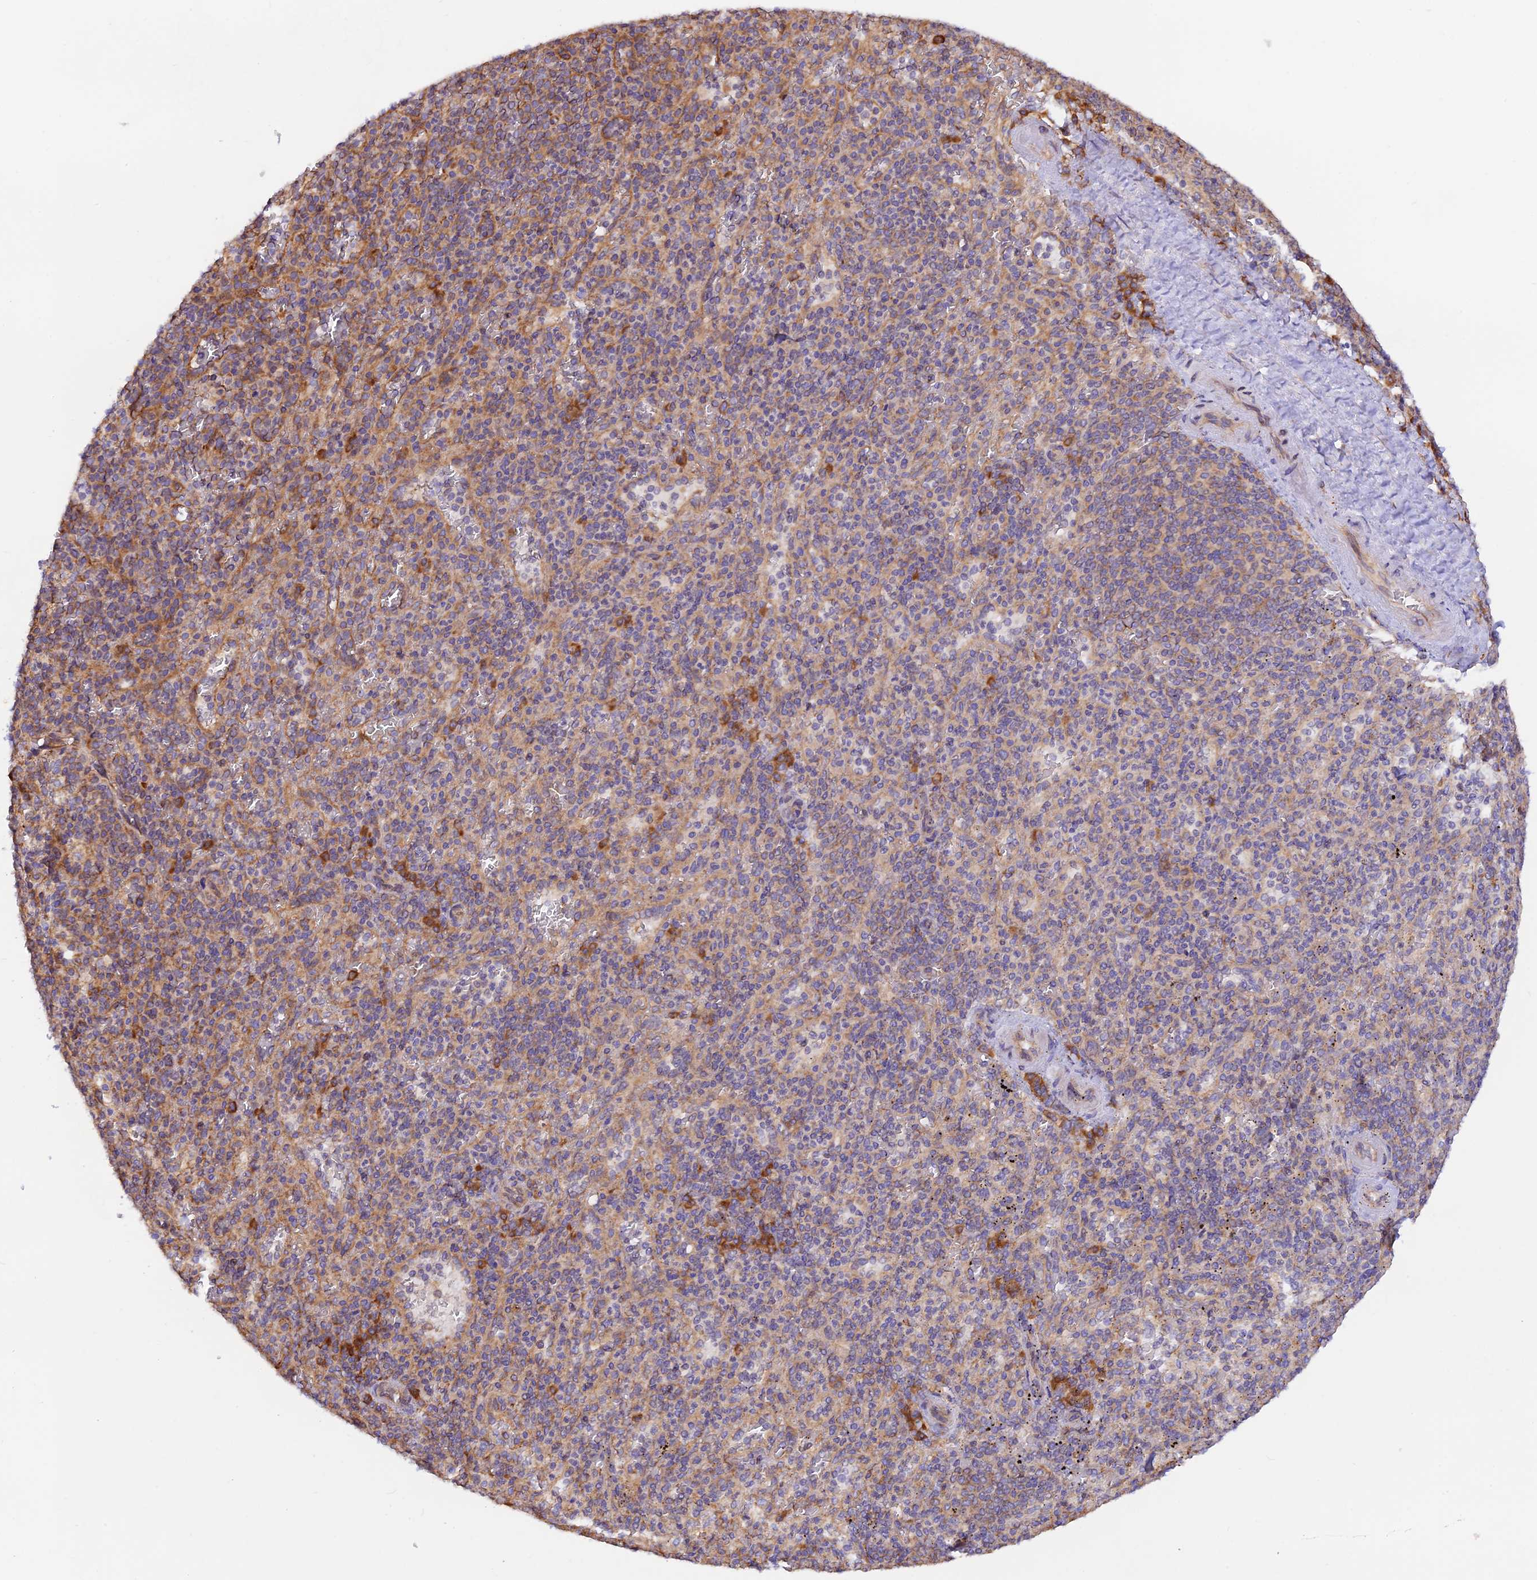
{"staining": {"intensity": "moderate", "quantity": "<25%", "location": "cytoplasmic/membranous"}, "tissue": "spleen", "cell_type": "Cells in red pulp", "image_type": "normal", "snomed": [{"axis": "morphology", "description": "Normal tissue, NOS"}, {"axis": "topography", "description": "Spleen"}], "caption": "Benign spleen exhibits moderate cytoplasmic/membranous staining in about <25% of cells in red pulp.", "gene": "RPL5", "patient": {"sex": "male", "age": 82}}